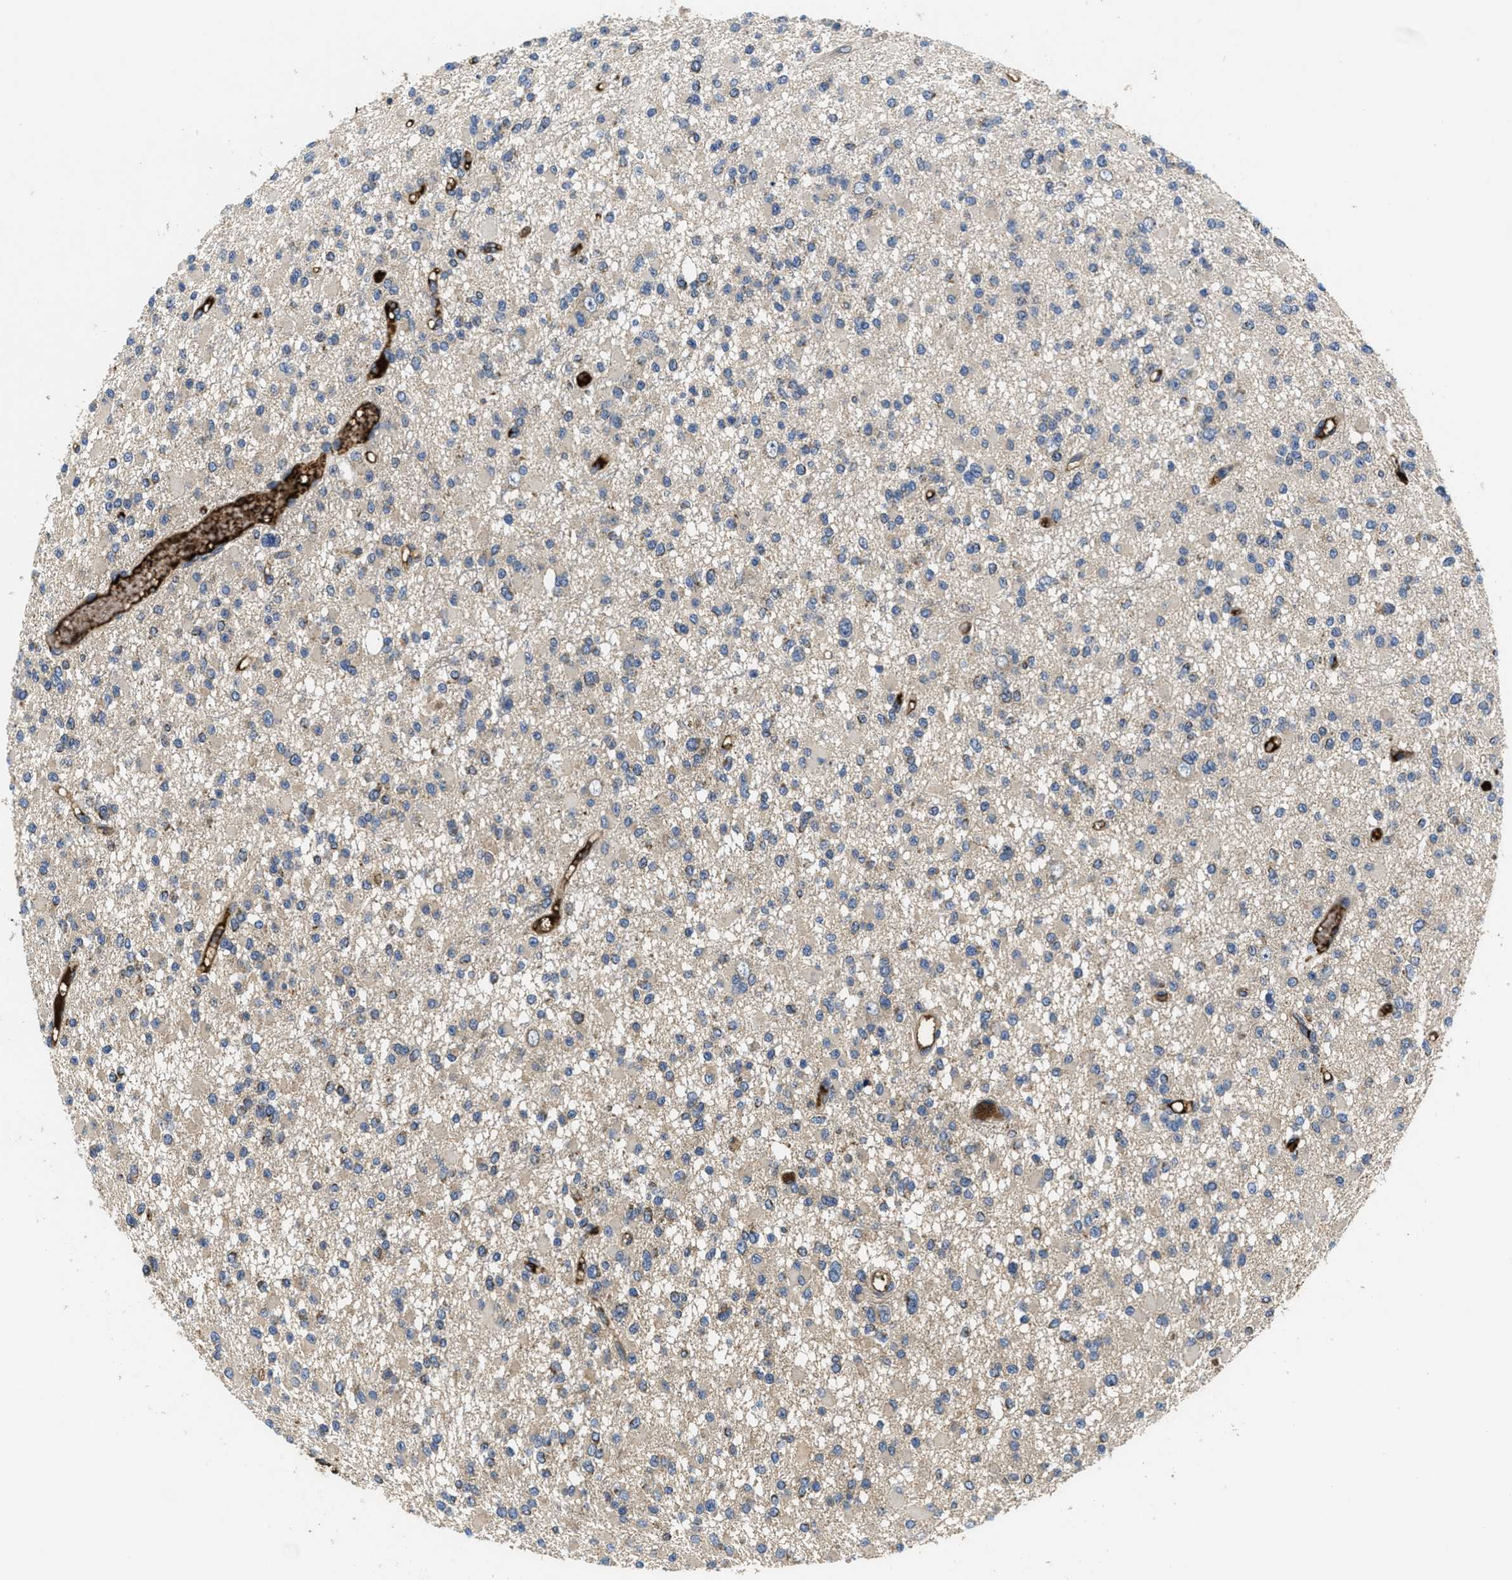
{"staining": {"intensity": "negative", "quantity": "none", "location": "none"}, "tissue": "glioma", "cell_type": "Tumor cells", "image_type": "cancer", "snomed": [{"axis": "morphology", "description": "Glioma, malignant, Low grade"}, {"axis": "topography", "description": "Brain"}], "caption": "An image of human glioma is negative for staining in tumor cells.", "gene": "GALK1", "patient": {"sex": "female", "age": 22}}